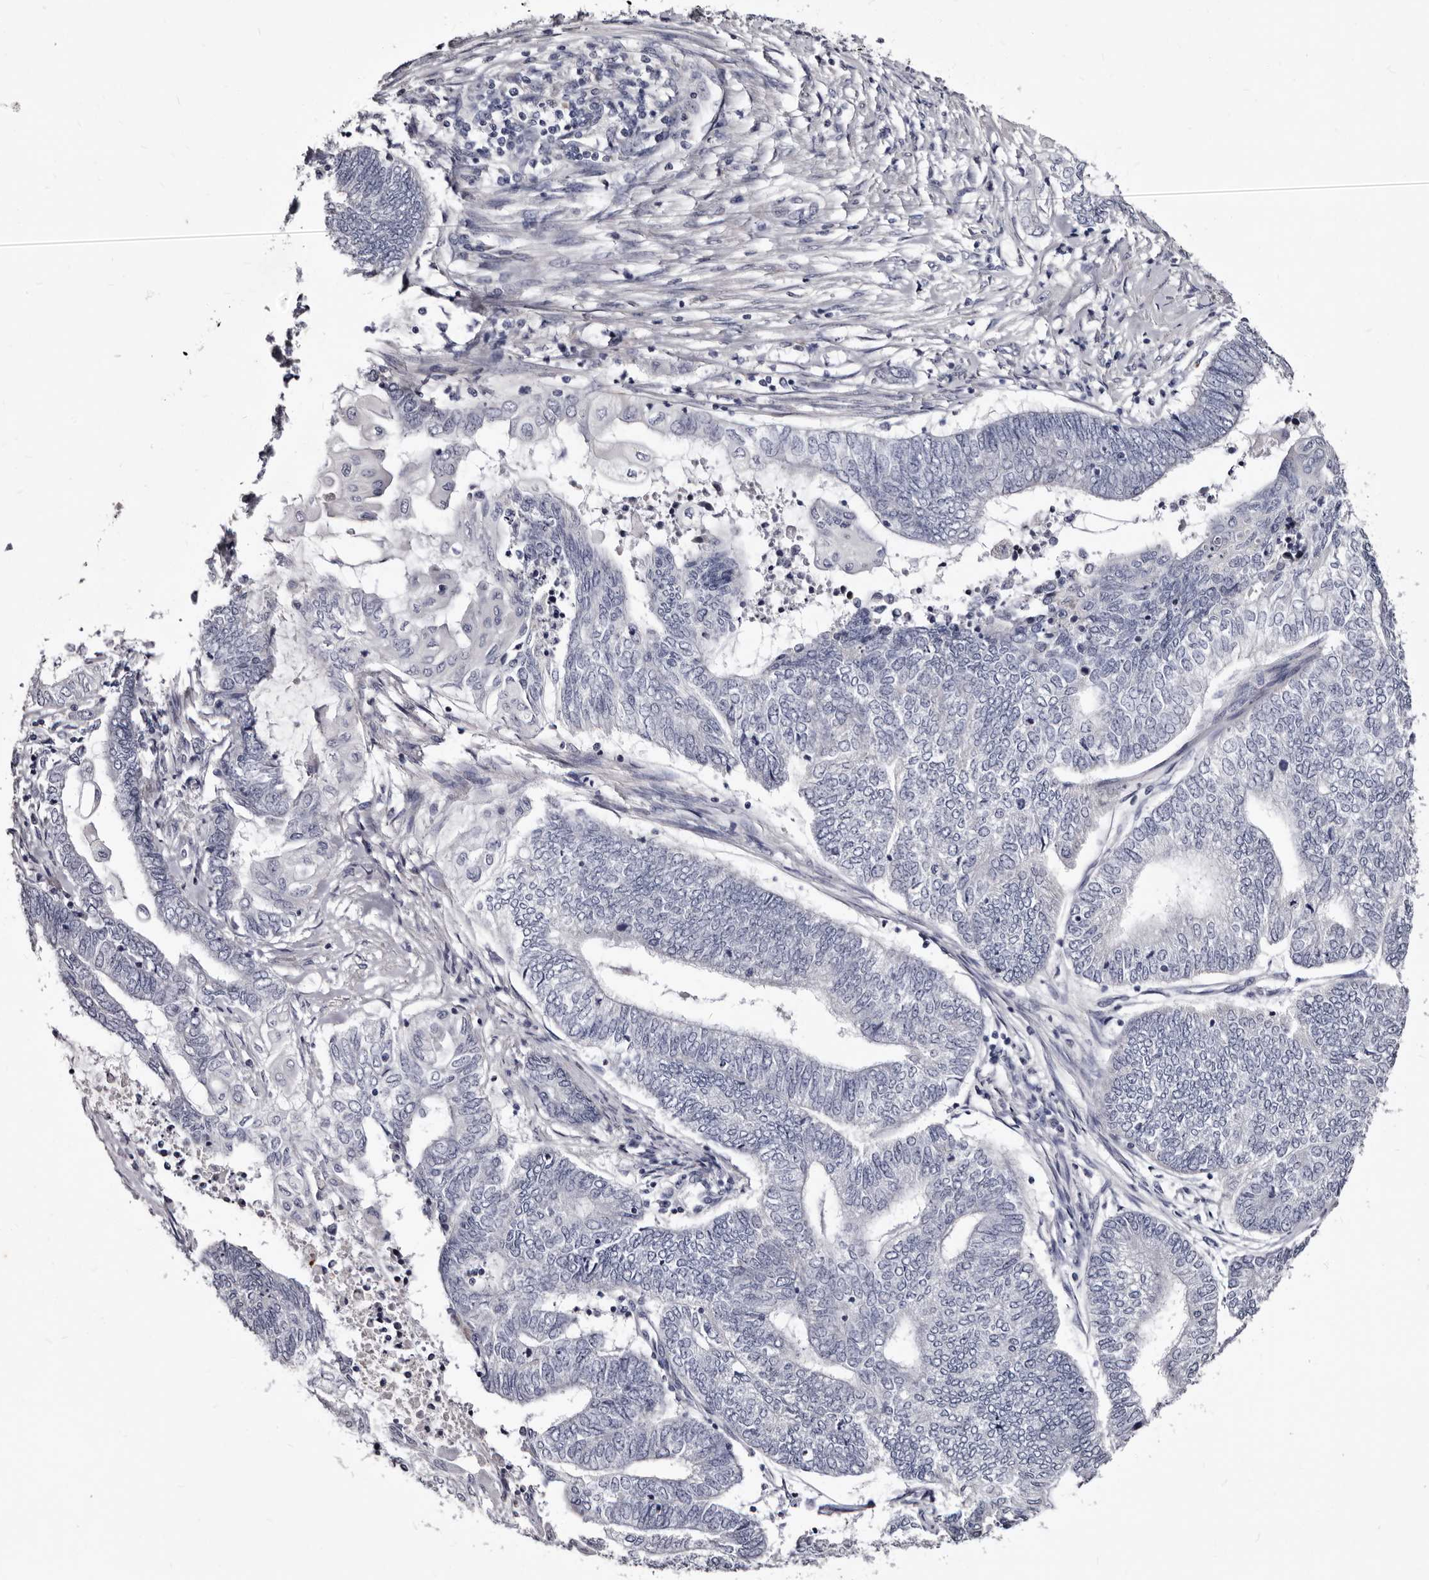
{"staining": {"intensity": "negative", "quantity": "none", "location": "none"}, "tissue": "endometrial cancer", "cell_type": "Tumor cells", "image_type": "cancer", "snomed": [{"axis": "morphology", "description": "Adenocarcinoma, NOS"}, {"axis": "topography", "description": "Uterus"}, {"axis": "topography", "description": "Endometrium"}], "caption": "Histopathology image shows no significant protein expression in tumor cells of endometrial cancer (adenocarcinoma).", "gene": "AUNIP", "patient": {"sex": "female", "age": 70}}